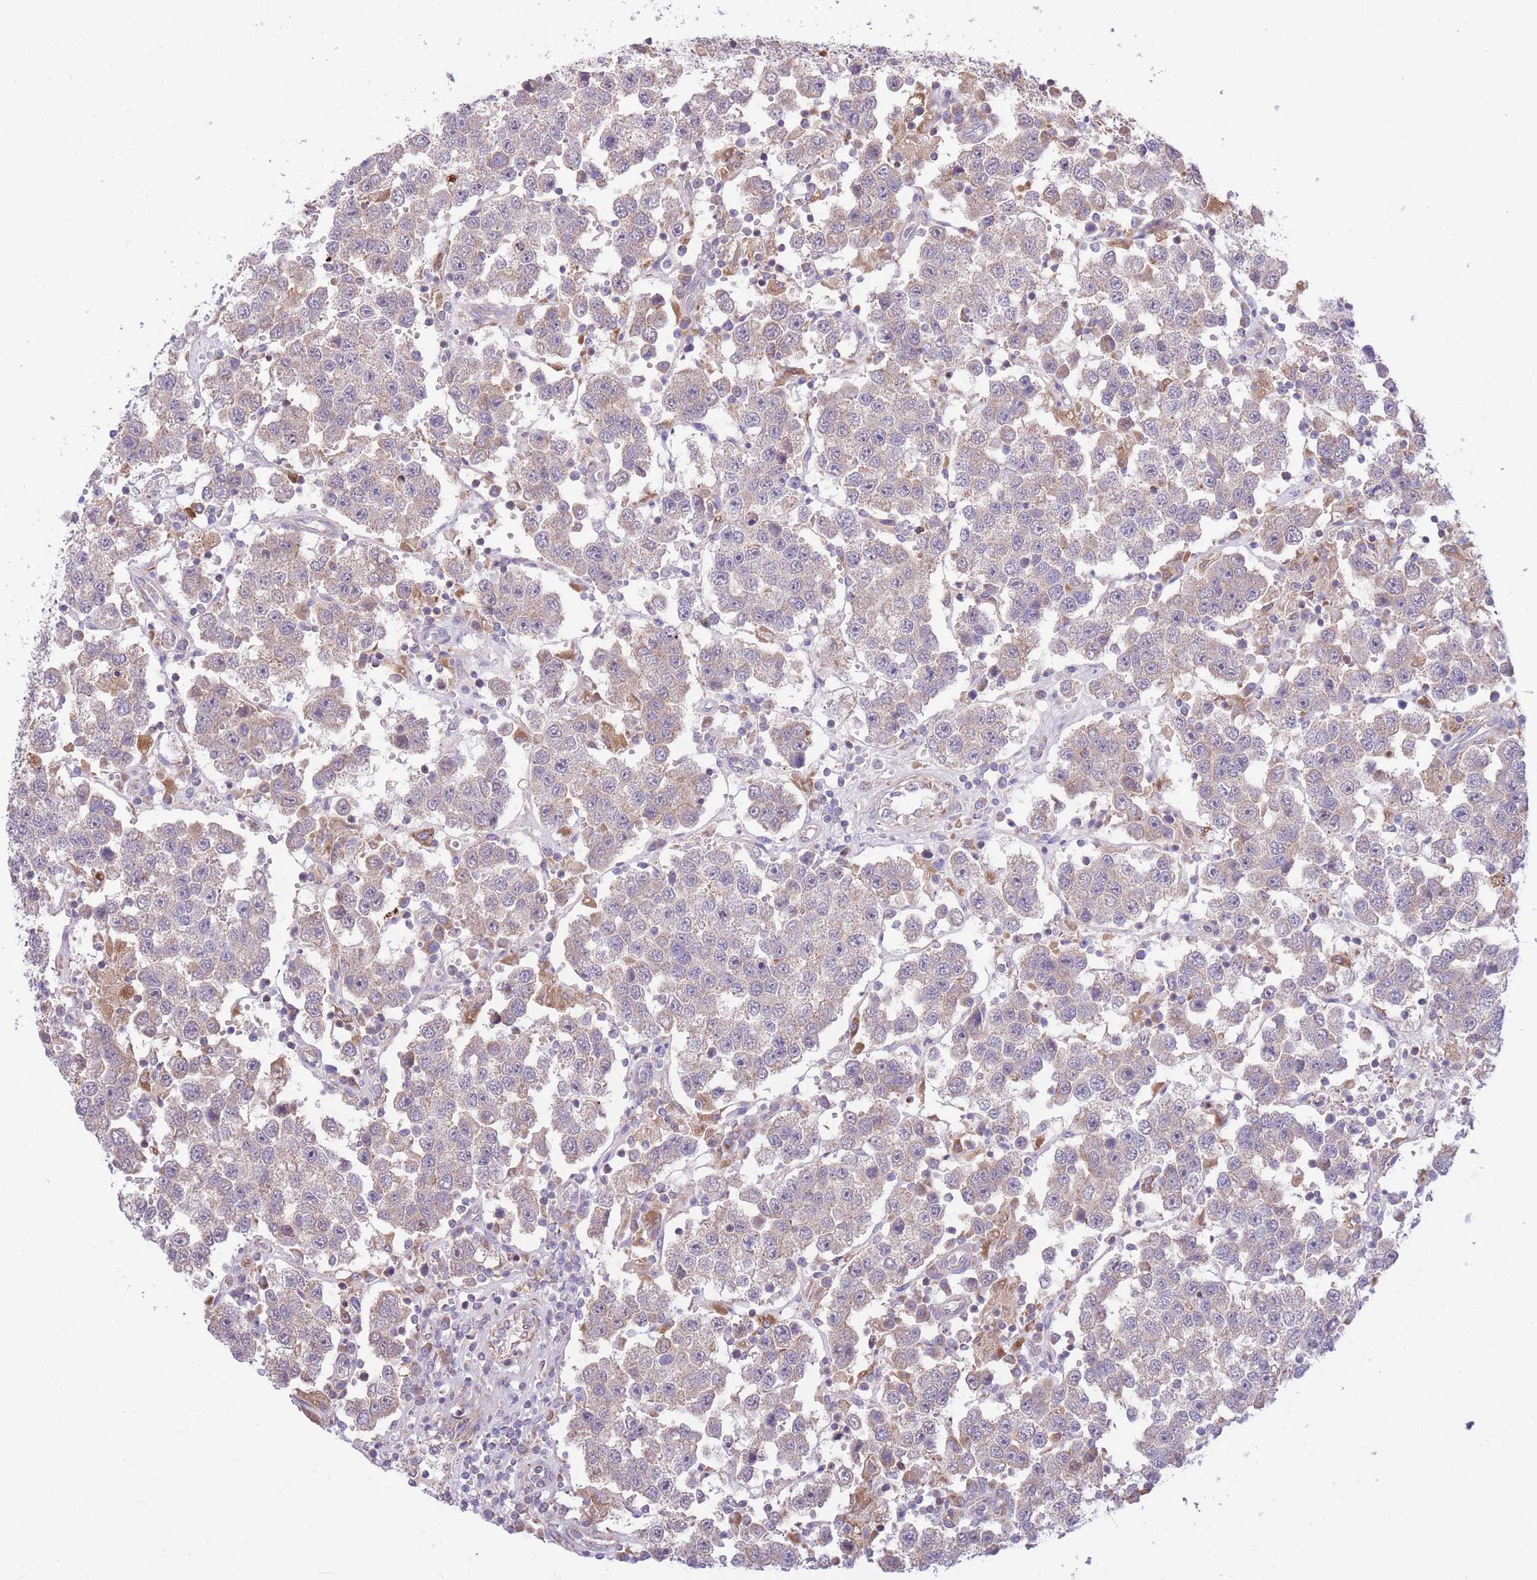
{"staining": {"intensity": "weak", "quantity": "<25%", "location": "cytoplasmic/membranous"}, "tissue": "testis cancer", "cell_type": "Tumor cells", "image_type": "cancer", "snomed": [{"axis": "morphology", "description": "Seminoma, NOS"}, {"axis": "topography", "description": "Testis"}], "caption": "Human testis cancer stained for a protein using immunohistochemistry (IHC) exhibits no positivity in tumor cells.", "gene": "ATP13A2", "patient": {"sex": "male", "age": 37}}